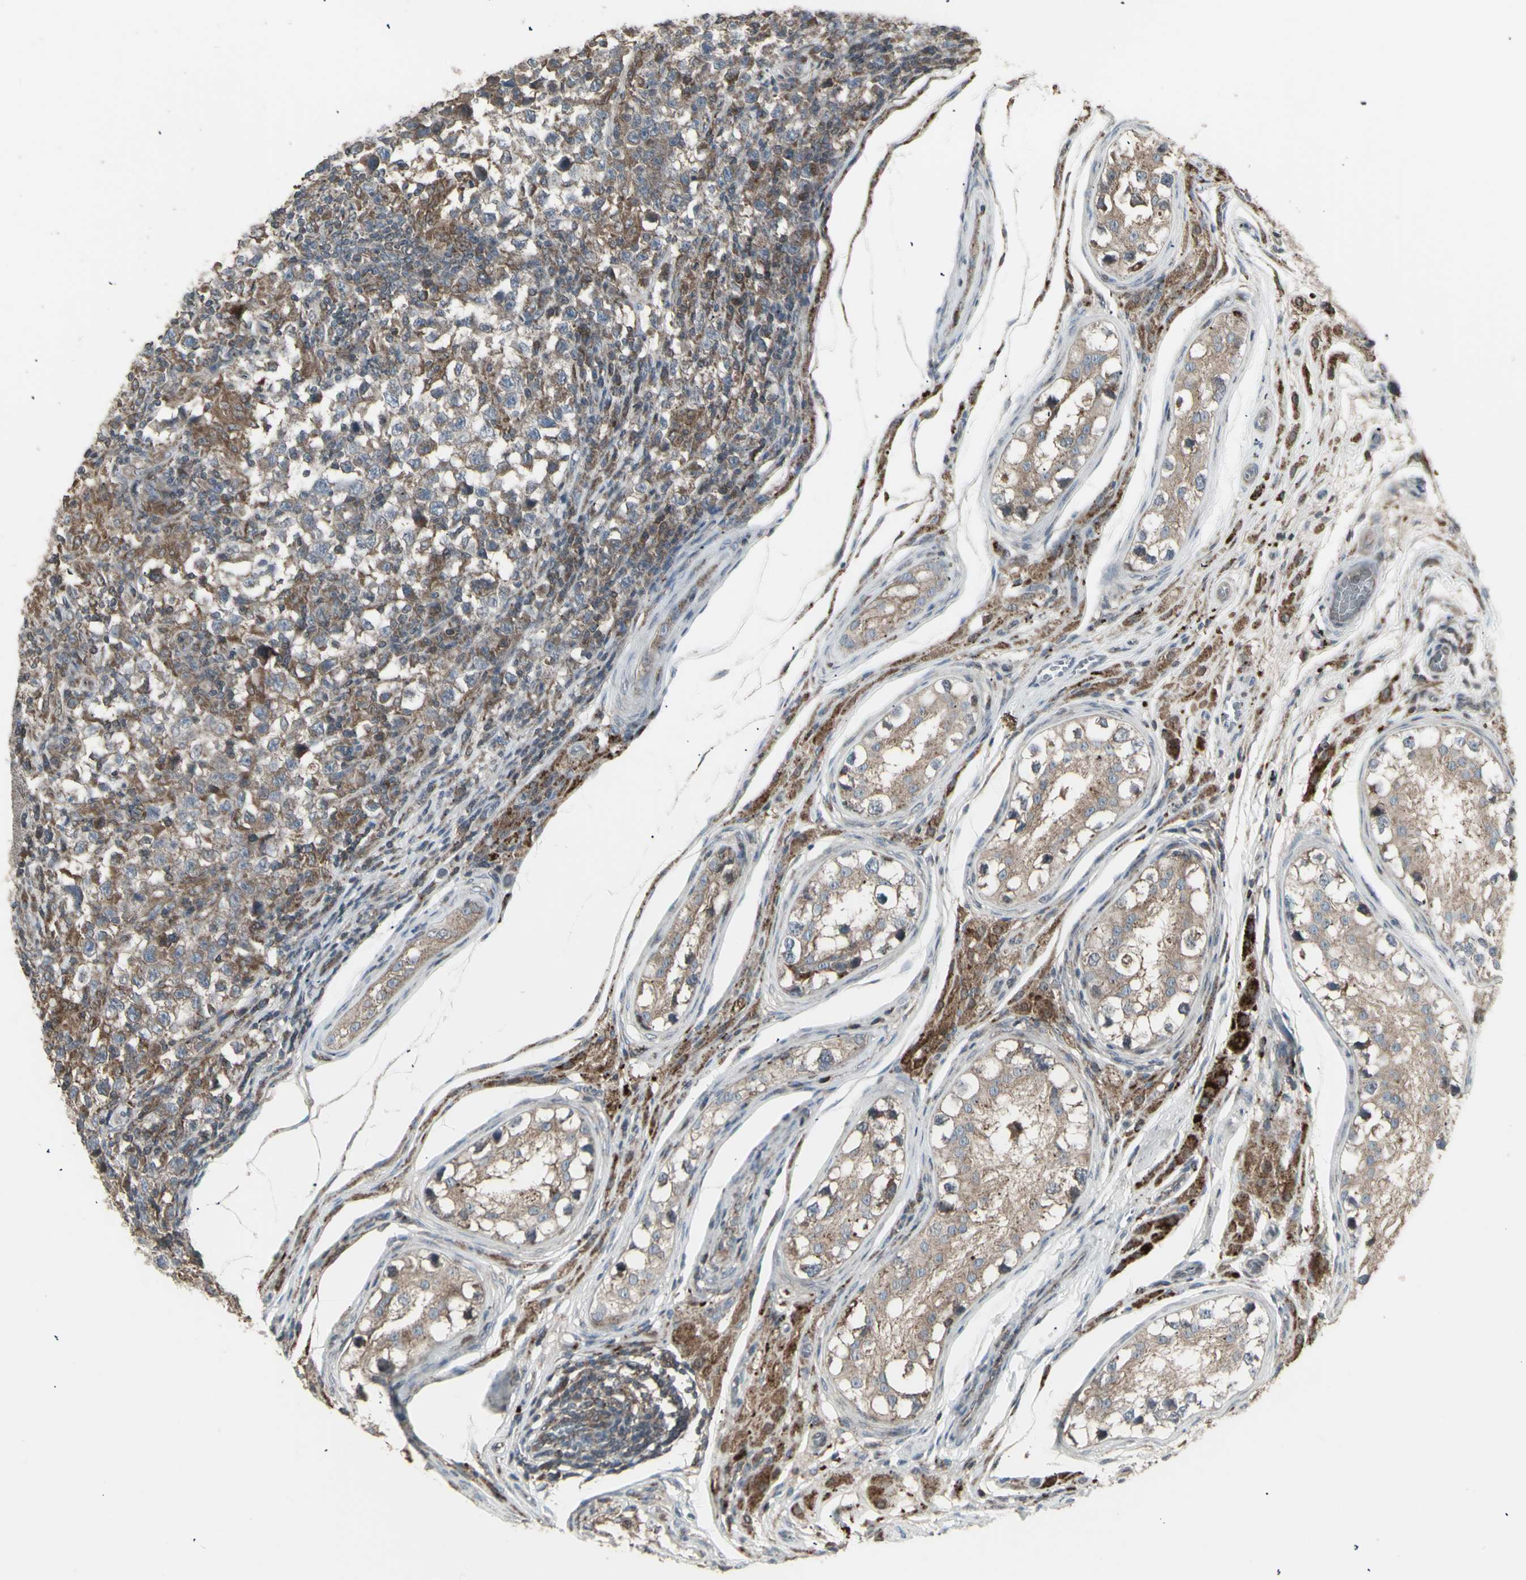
{"staining": {"intensity": "moderate", "quantity": ">75%", "location": "cytoplasmic/membranous"}, "tissue": "testis cancer", "cell_type": "Tumor cells", "image_type": "cancer", "snomed": [{"axis": "morphology", "description": "Carcinoma, Embryonal, NOS"}, {"axis": "topography", "description": "Testis"}], "caption": "This is an image of immunohistochemistry (IHC) staining of embryonal carcinoma (testis), which shows moderate staining in the cytoplasmic/membranous of tumor cells.", "gene": "RNASEL", "patient": {"sex": "male", "age": 21}}